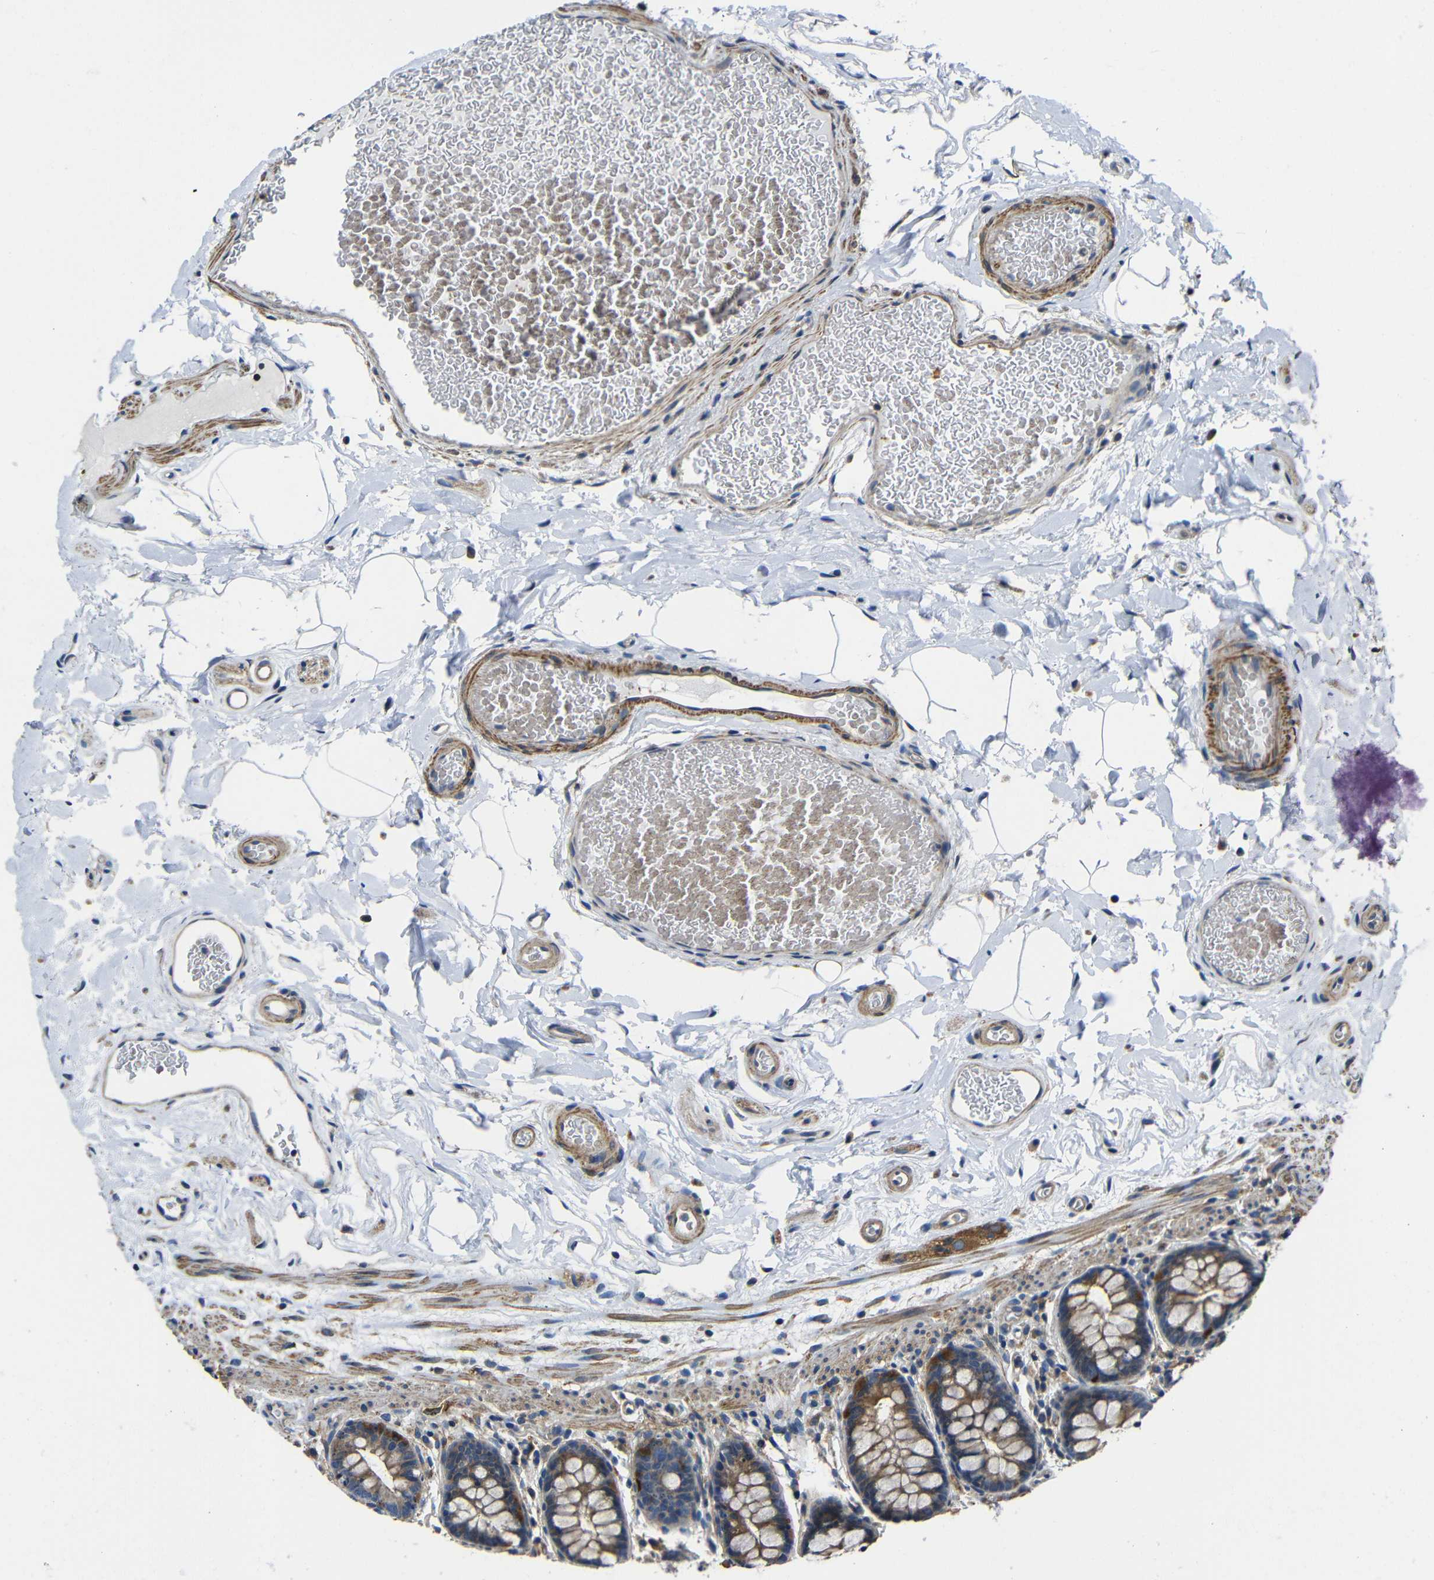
{"staining": {"intensity": "weak", "quantity": ">75%", "location": "cytoplasmic/membranous"}, "tissue": "colon", "cell_type": "Endothelial cells", "image_type": "normal", "snomed": [{"axis": "morphology", "description": "Normal tissue, NOS"}, {"axis": "topography", "description": "Colon"}], "caption": "Human colon stained for a protein (brown) shows weak cytoplasmic/membranous positive positivity in about >75% of endothelial cells.", "gene": "GDI1", "patient": {"sex": "female", "age": 80}}